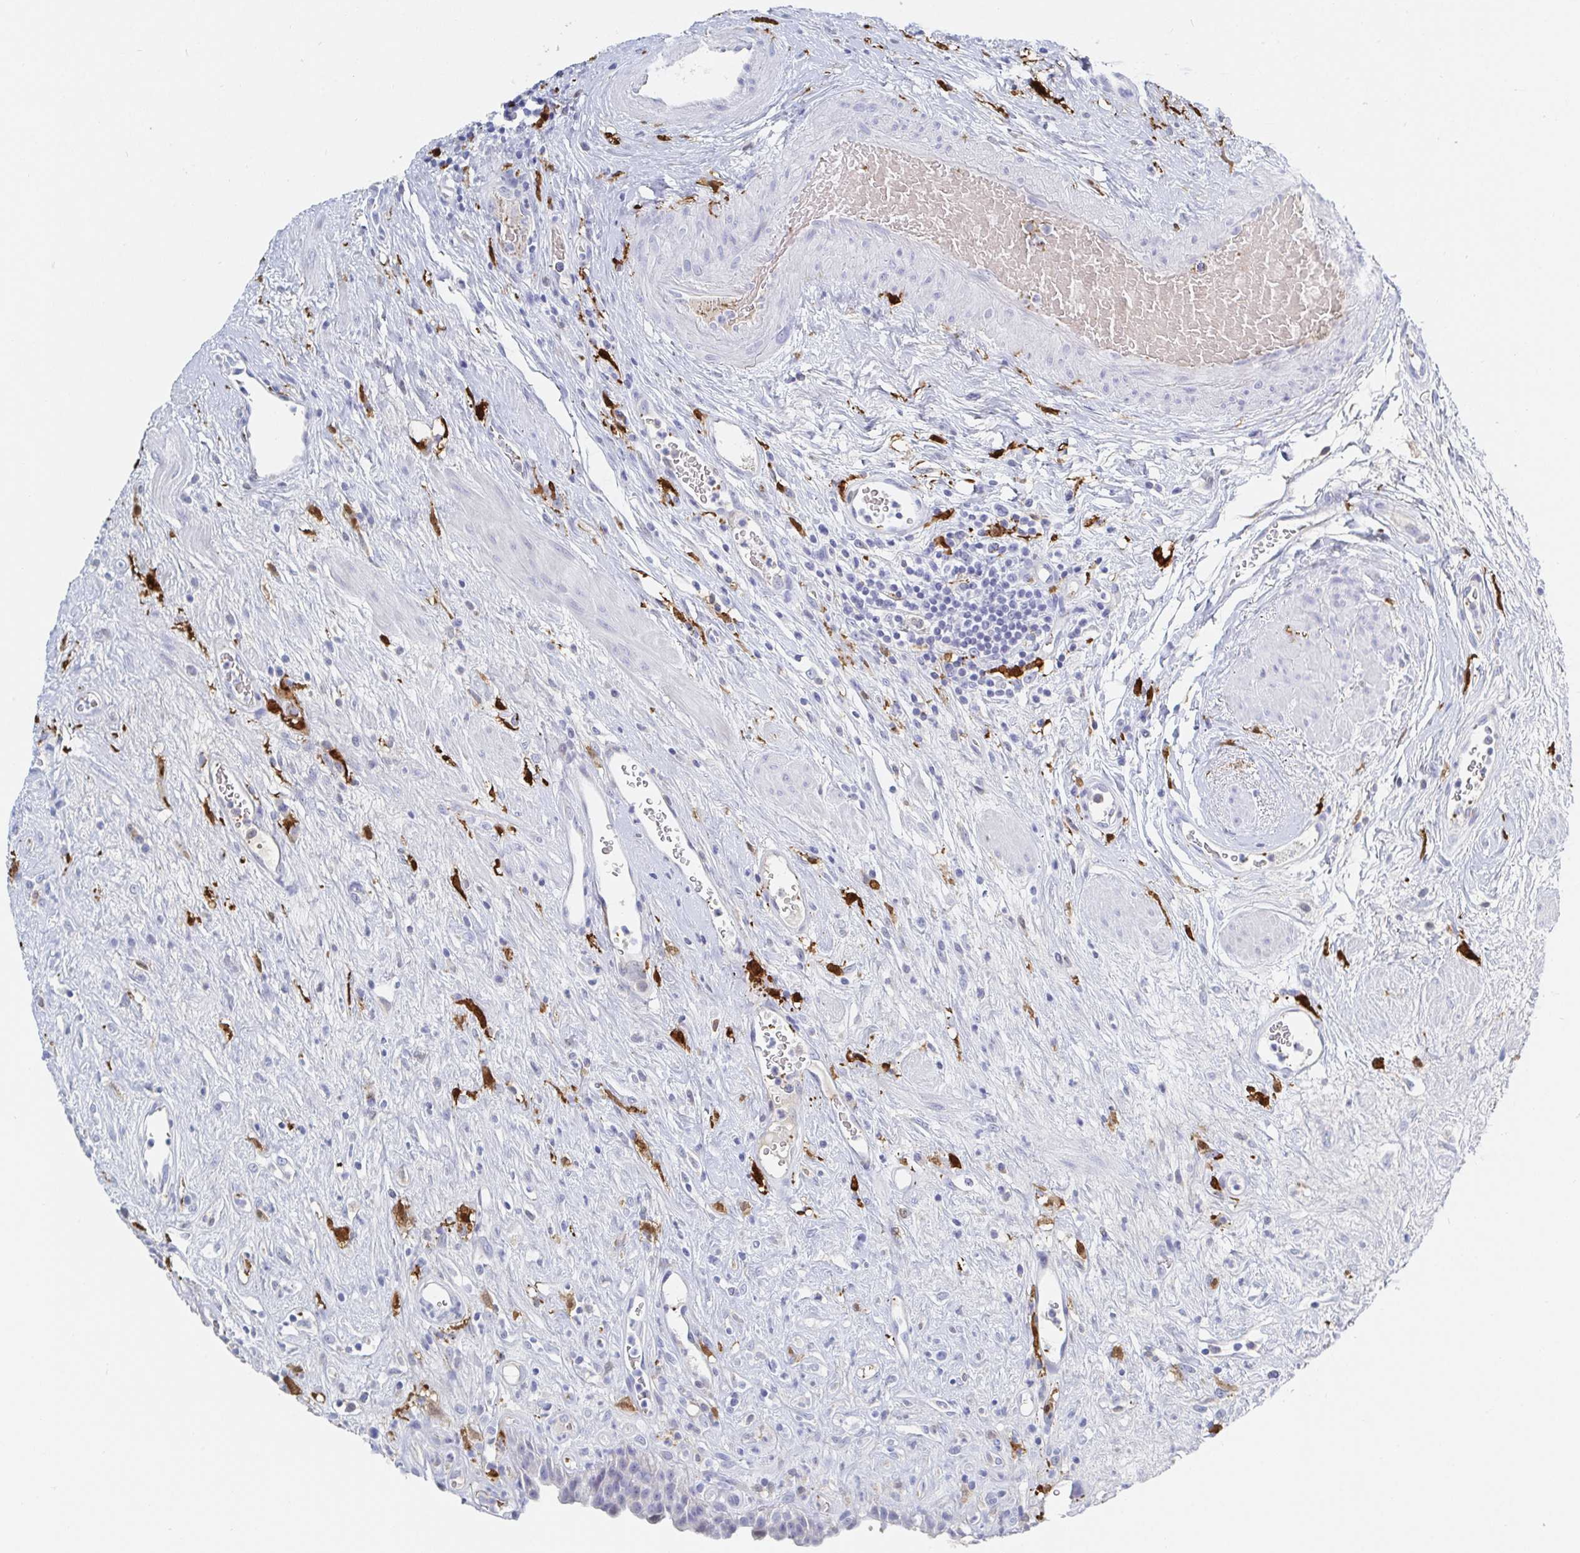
{"staining": {"intensity": "negative", "quantity": "none", "location": "none"}, "tissue": "urinary bladder", "cell_type": "Urothelial cells", "image_type": "normal", "snomed": [{"axis": "morphology", "description": "Normal tissue, NOS"}, {"axis": "topography", "description": "Urinary bladder"}], "caption": "A high-resolution image shows immunohistochemistry staining of benign urinary bladder, which displays no significant staining in urothelial cells.", "gene": "OR2A1", "patient": {"sex": "female", "age": 56}}